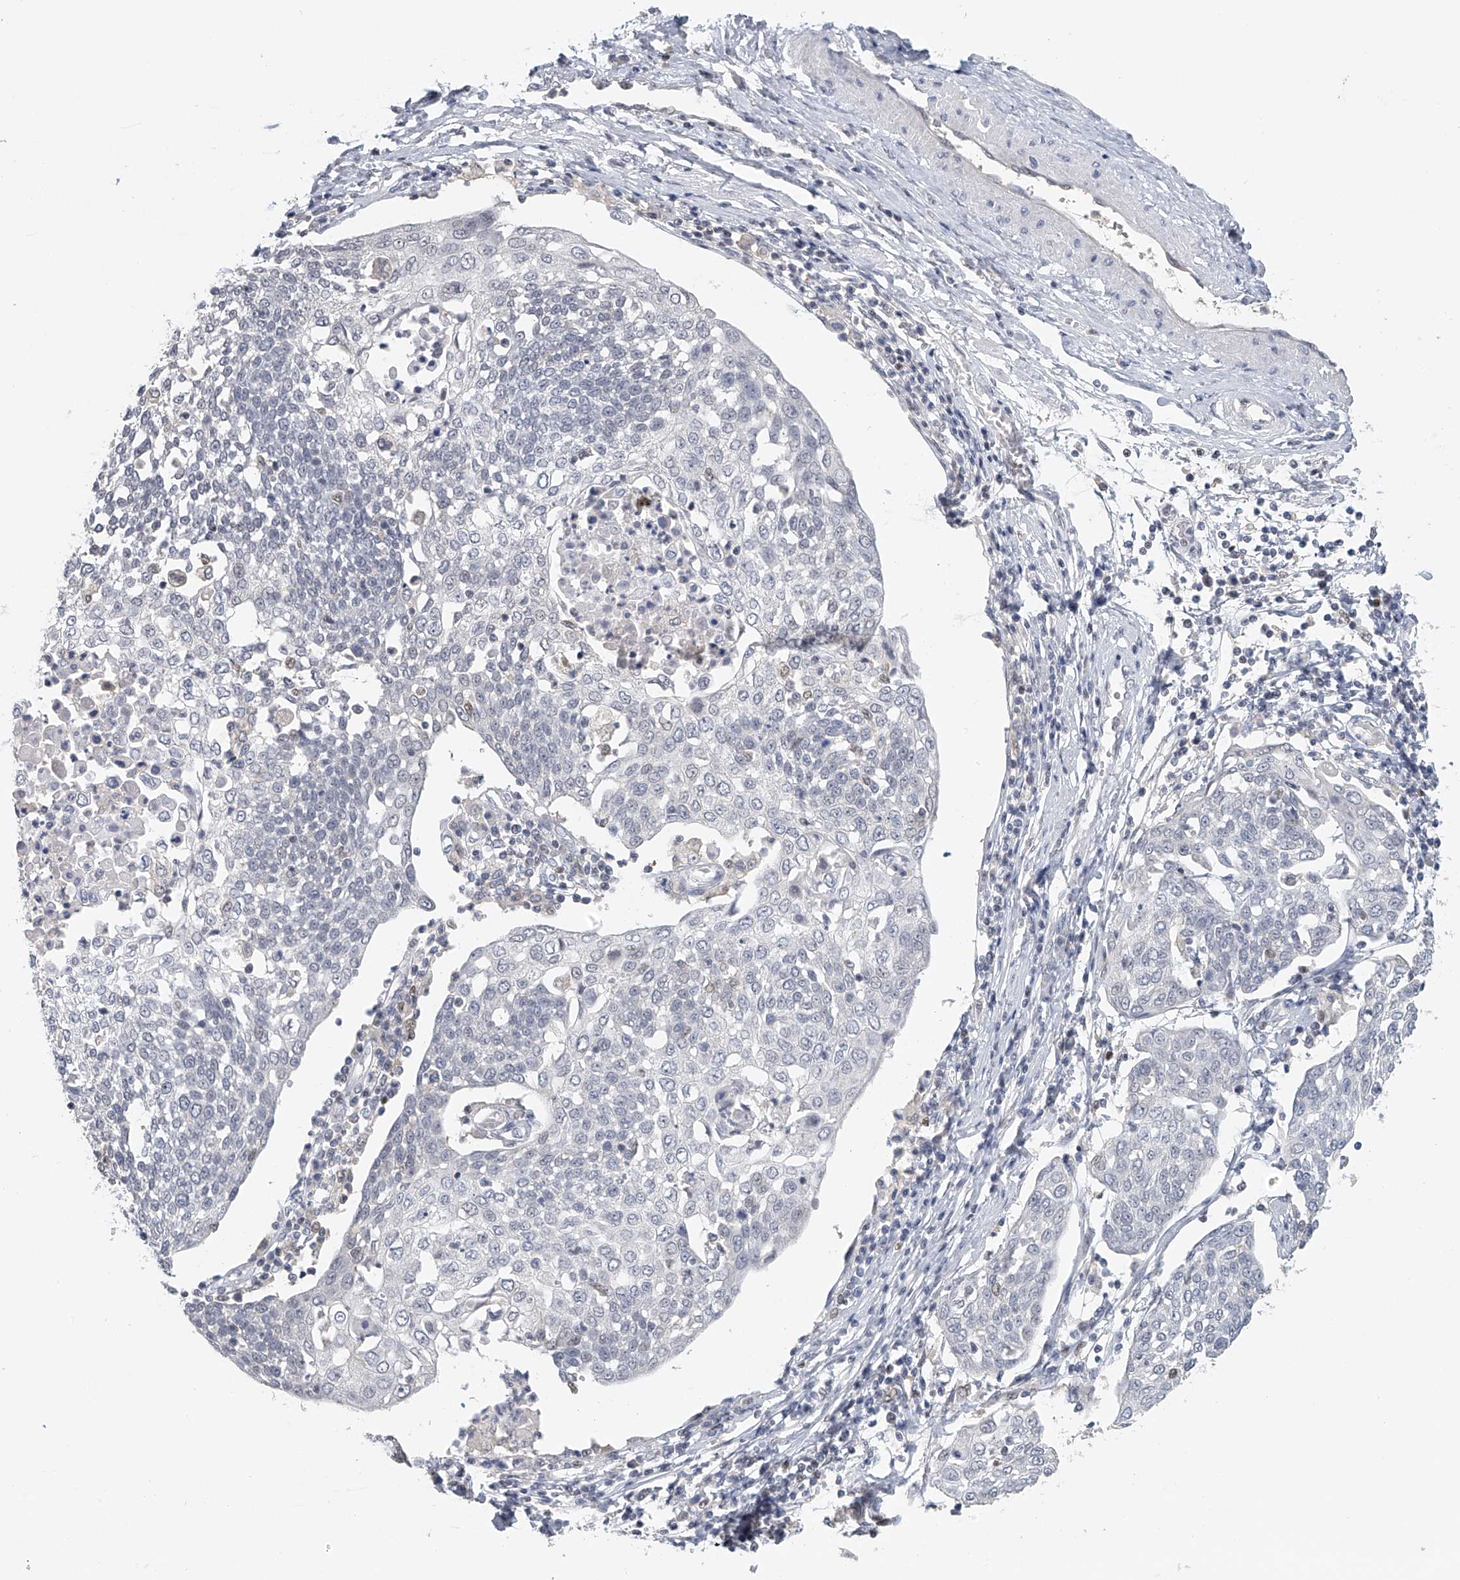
{"staining": {"intensity": "negative", "quantity": "none", "location": "none"}, "tissue": "cervical cancer", "cell_type": "Tumor cells", "image_type": "cancer", "snomed": [{"axis": "morphology", "description": "Squamous cell carcinoma, NOS"}, {"axis": "topography", "description": "Cervix"}], "caption": "Immunohistochemical staining of human cervical squamous cell carcinoma shows no significant staining in tumor cells. The staining was performed using DAB to visualize the protein expression in brown, while the nuclei were stained in blue with hematoxylin (Magnification: 20x).", "gene": "DDX43", "patient": {"sex": "female", "age": 34}}